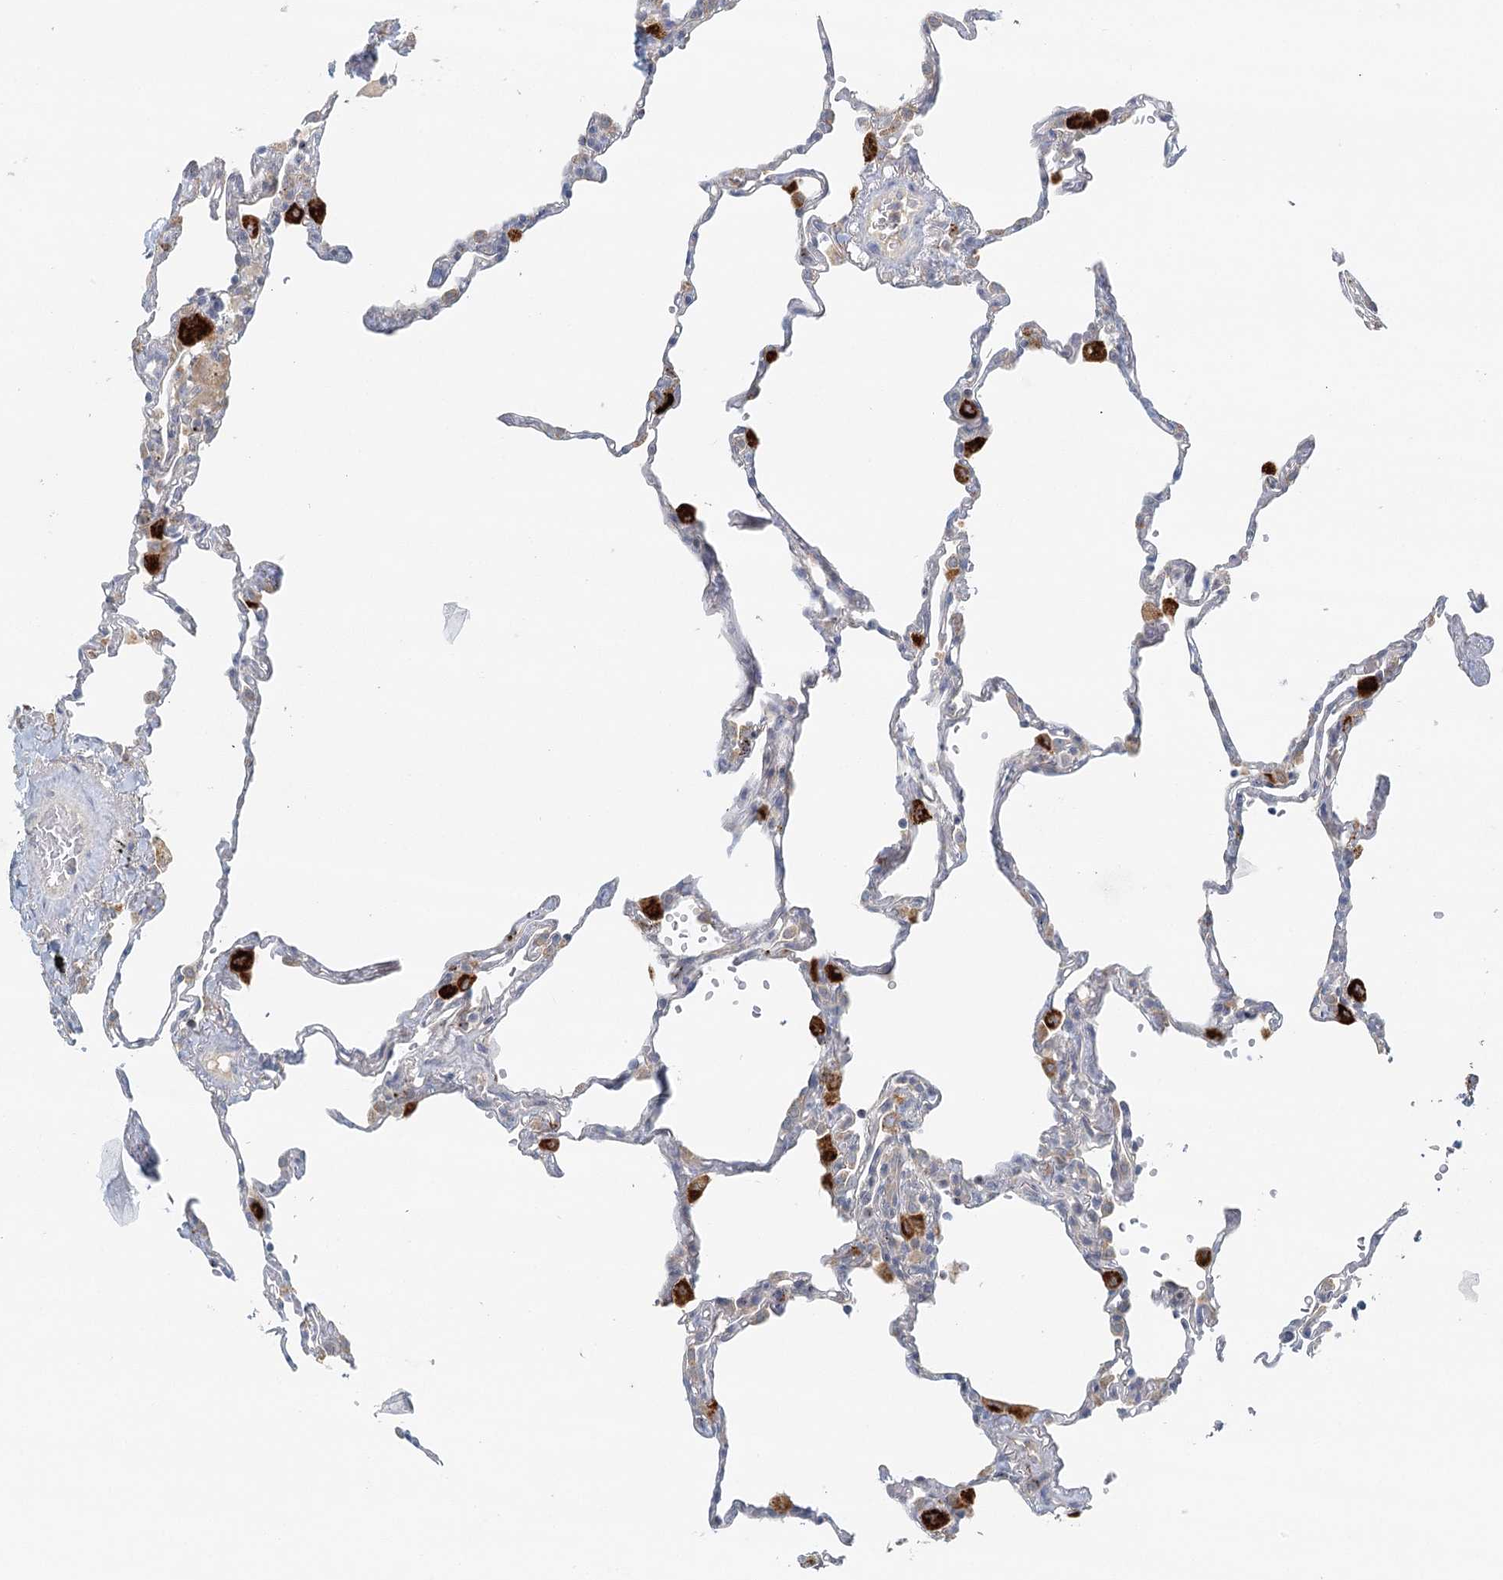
{"staining": {"intensity": "moderate", "quantity": "<25%", "location": "cytoplasmic/membranous"}, "tissue": "lung", "cell_type": "Alveolar cells", "image_type": "normal", "snomed": [{"axis": "morphology", "description": "Normal tissue, NOS"}, {"axis": "topography", "description": "Lung"}], "caption": "Protein analysis of normal lung displays moderate cytoplasmic/membranous positivity in about <25% of alveolar cells. Using DAB (3,3'-diaminobenzidine) (brown) and hematoxylin (blue) stains, captured at high magnification using brightfield microscopy.", "gene": "VSIG1", "patient": {"sex": "male", "age": 59}}